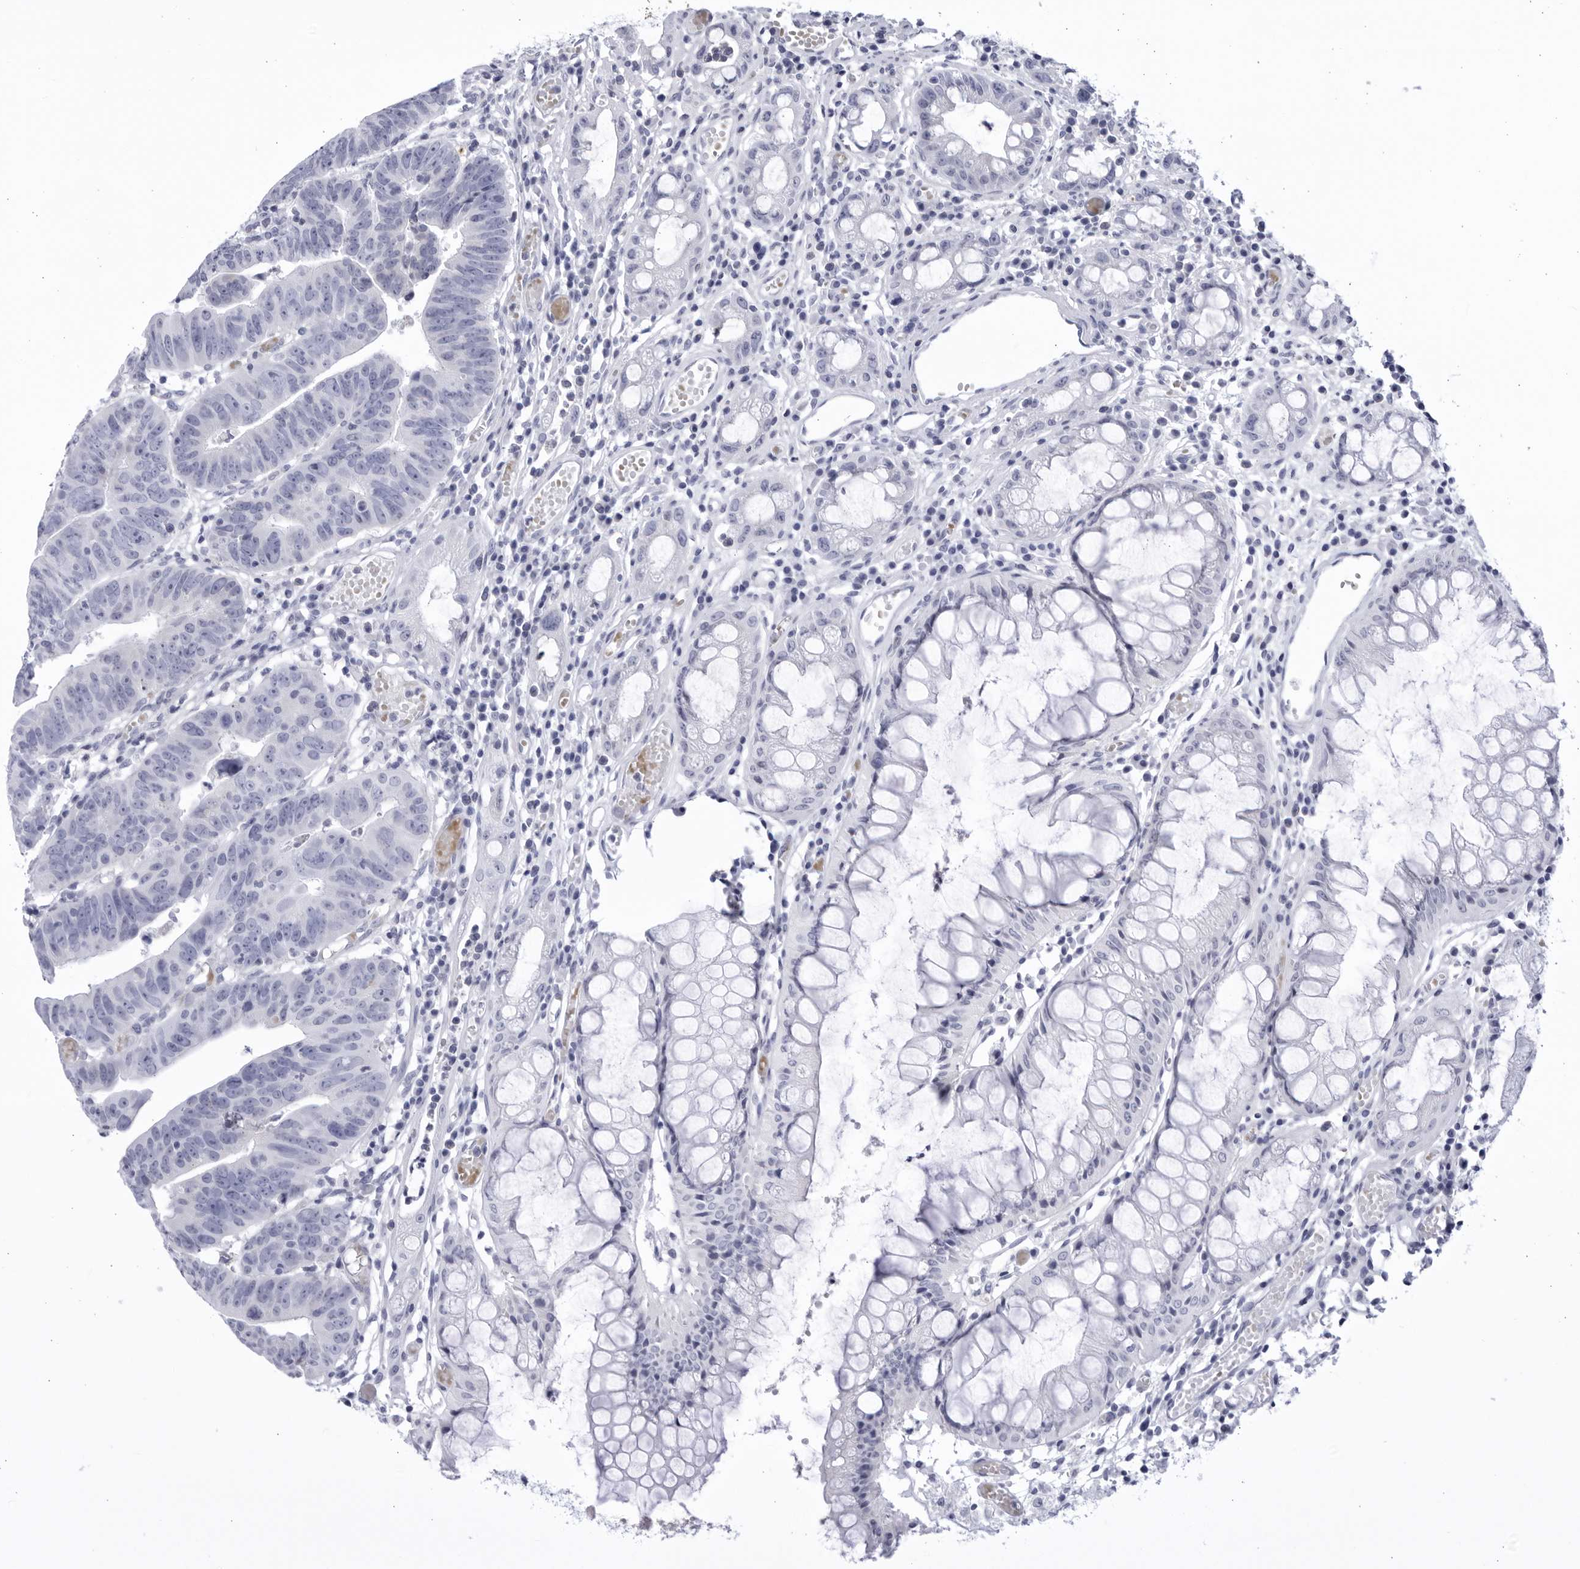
{"staining": {"intensity": "negative", "quantity": "none", "location": "none"}, "tissue": "colorectal cancer", "cell_type": "Tumor cells", "image_type": "cancer", "snomed": [{"axis": "morphology", "description": "Adenocarcinoma, NOS"}, {"axis": "topography", "description": "Rectum"}], "caption": "Photomicrograph shows no significant protein expression in tumor cells of colorectal cancer (adenocarcinoma).", "gene": "CCDC181", "patient": {"sex": "female", "age": 65}}